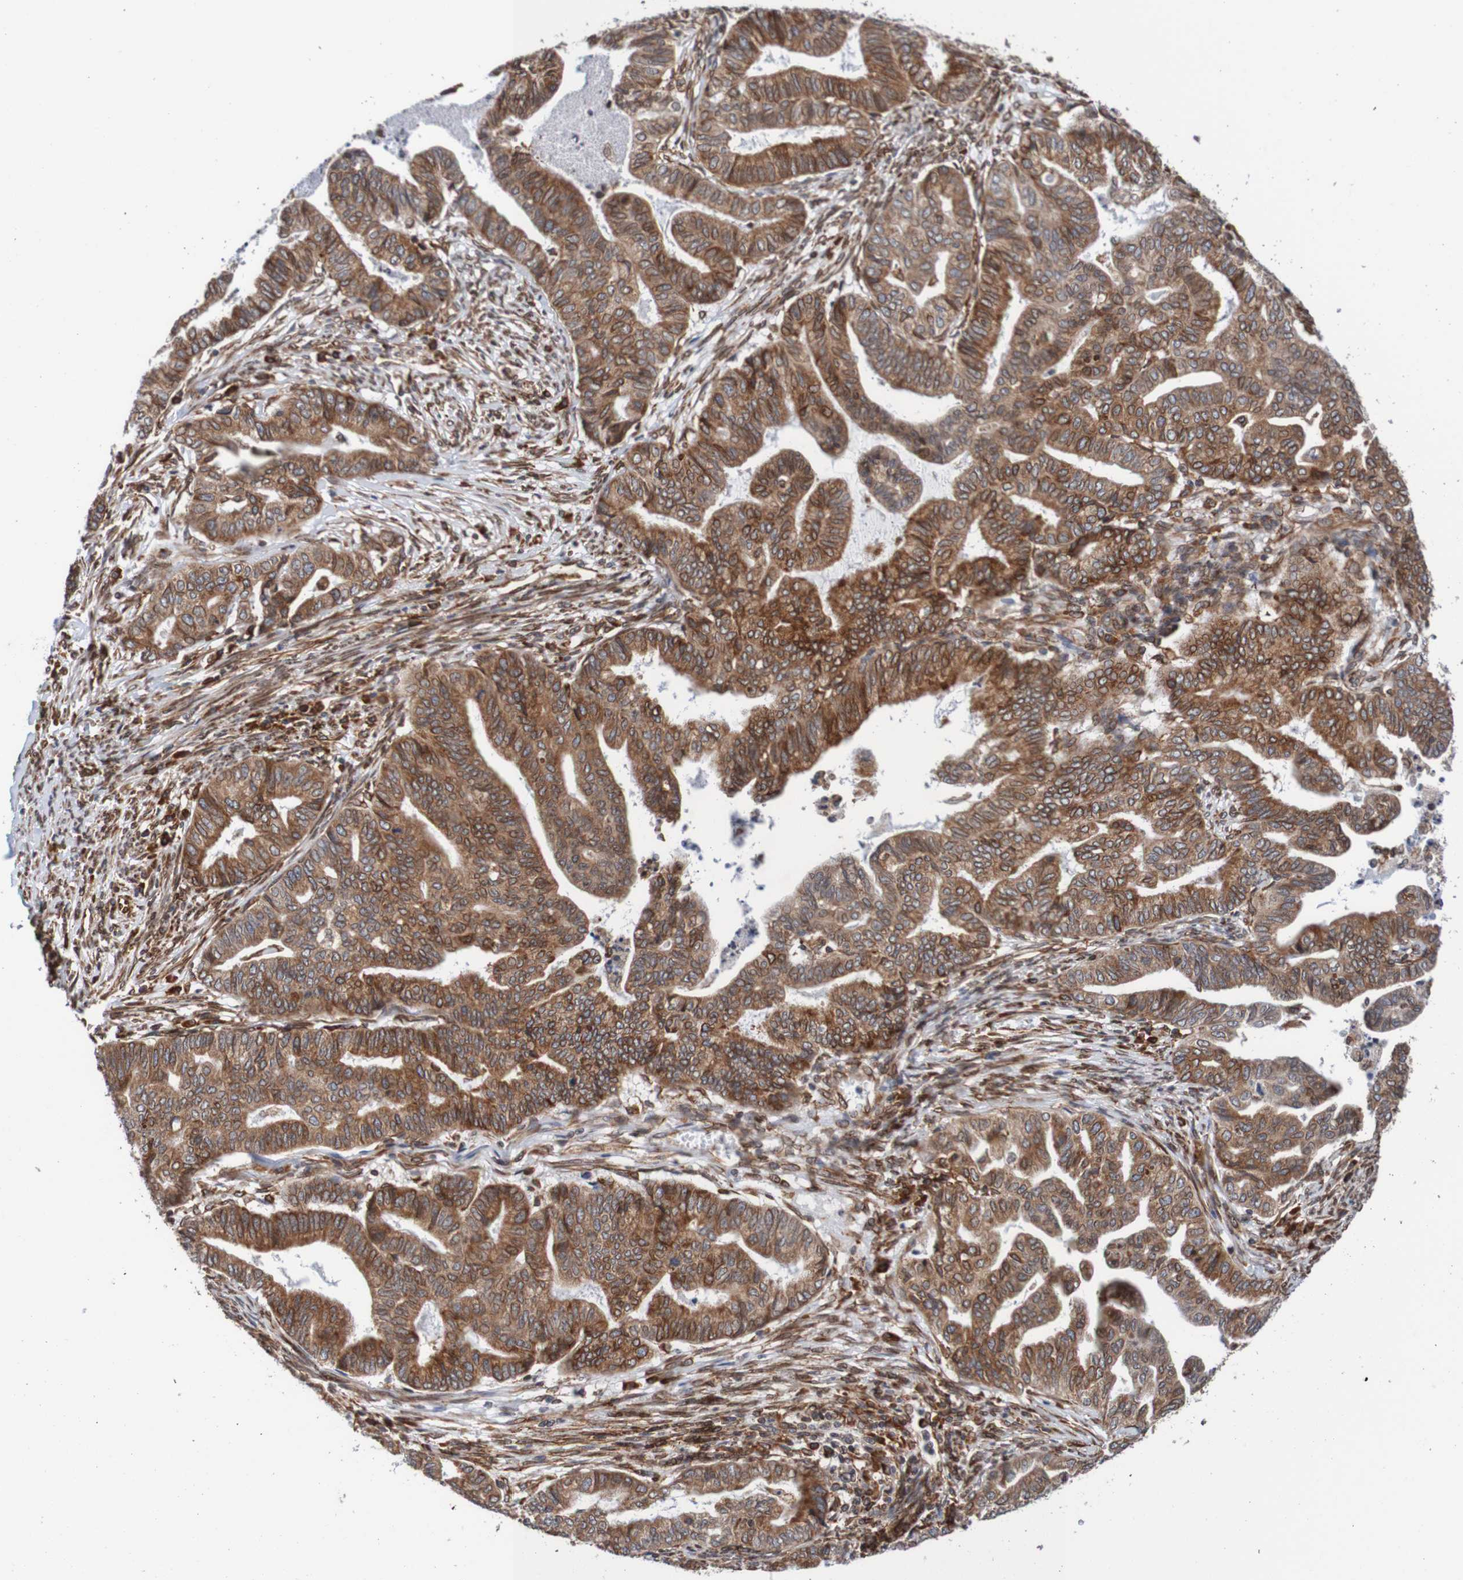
{"staining": {"intensity": "strong", "quantity": ">75%", "location": "cytoplasmic/membranous,nuclear"}, "tissue": "endometrial cancer", "cell_type": "Tumor cells", "image_type": "cancer", "snomed": [{"axis": "morphology", "description": "Adenocarcinoma, NOS"}, {"axis": "topography", "description": "Endometrium"}], "caption": "Adenocarcinoma (endometrial) tissue shows strong cytoplasmic/membranous and nuclear positivity in approximately >75% of tumor cells", "gene": "TMEM109", "patient": {"sex": "female", "age": 79}}